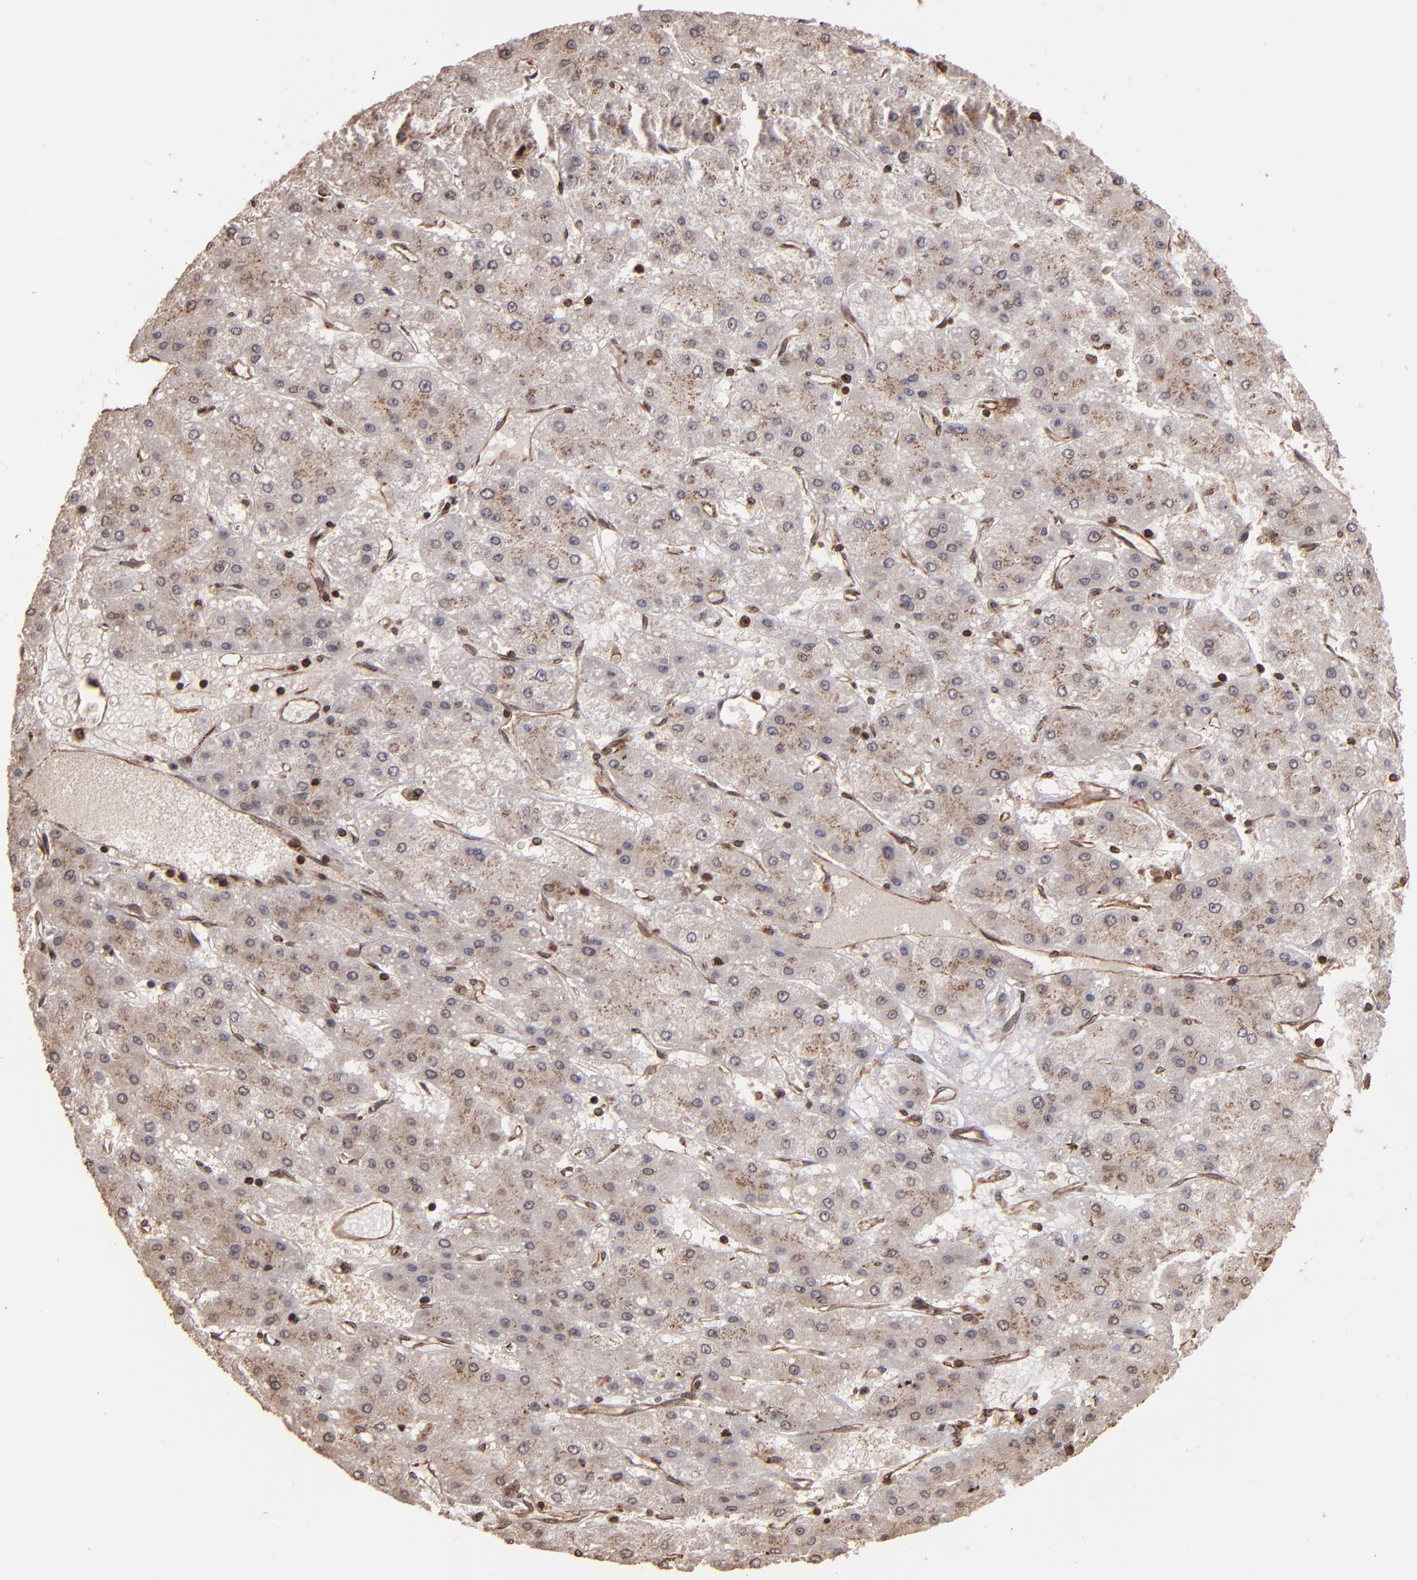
{"staining": {"intensity": "weak", "quantity": "25%-75%", "location": "cytoplasmic/membranous"}, "tissue": "liver cancer", "cell_type": "Tumor cells", "image_type": "cancer", "snomed": [{"axis": "morphology", "description": "Carcinoma, Hepatocellular, NOS"}, {"axis": "topography", "description": "Liver"}], "caption": "Immunohistochemical staining of human liver hepatocellular carcinoma reveals low levels of weak cytoplasmic/membranous expression in approximately 25%-75% of tumor cells.", "gene": "TRIP11", "patient": {"sex": "female", "age": 52}}